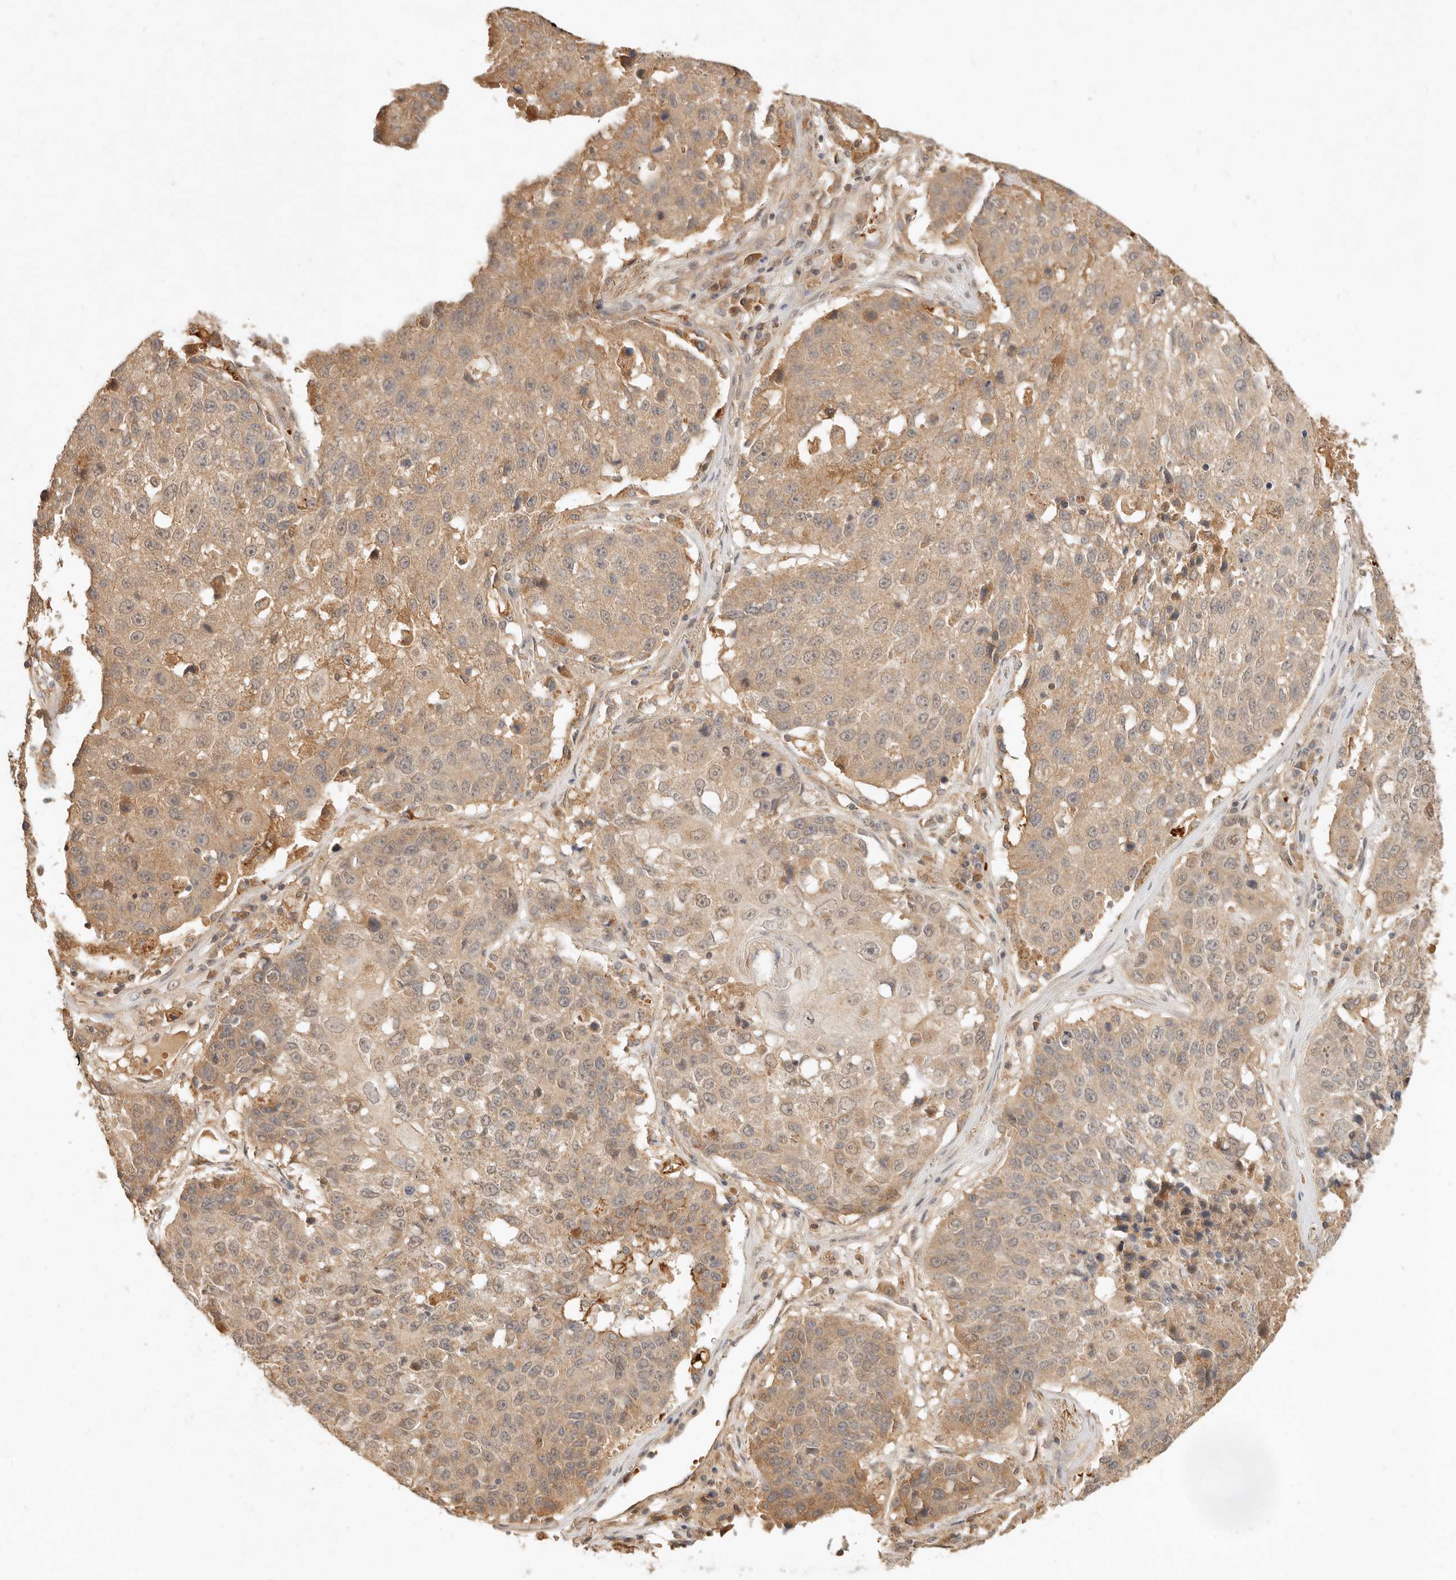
{"staining": {"intensity": "moderate", "quantity": ">75%", "location": "cytoplasmic/membranous"}, "tissue": "lung cancer", "cell_type": "Tumor cells", "image_type": "cancer", "snomed": [{"axis": "morphology", "description": "Squamous cell carcinoma, NOS"}, {"axis": "topography", "description": "Lung"}], "caption": "Lung squamous cell carcinoma stained with a brown dye demonstrates moderate cytoplasmic/membranous positive expression in approximately >75% of tumor cells.", "gene": "FREM2", "patient": {"sex": "male", "age": 61}}